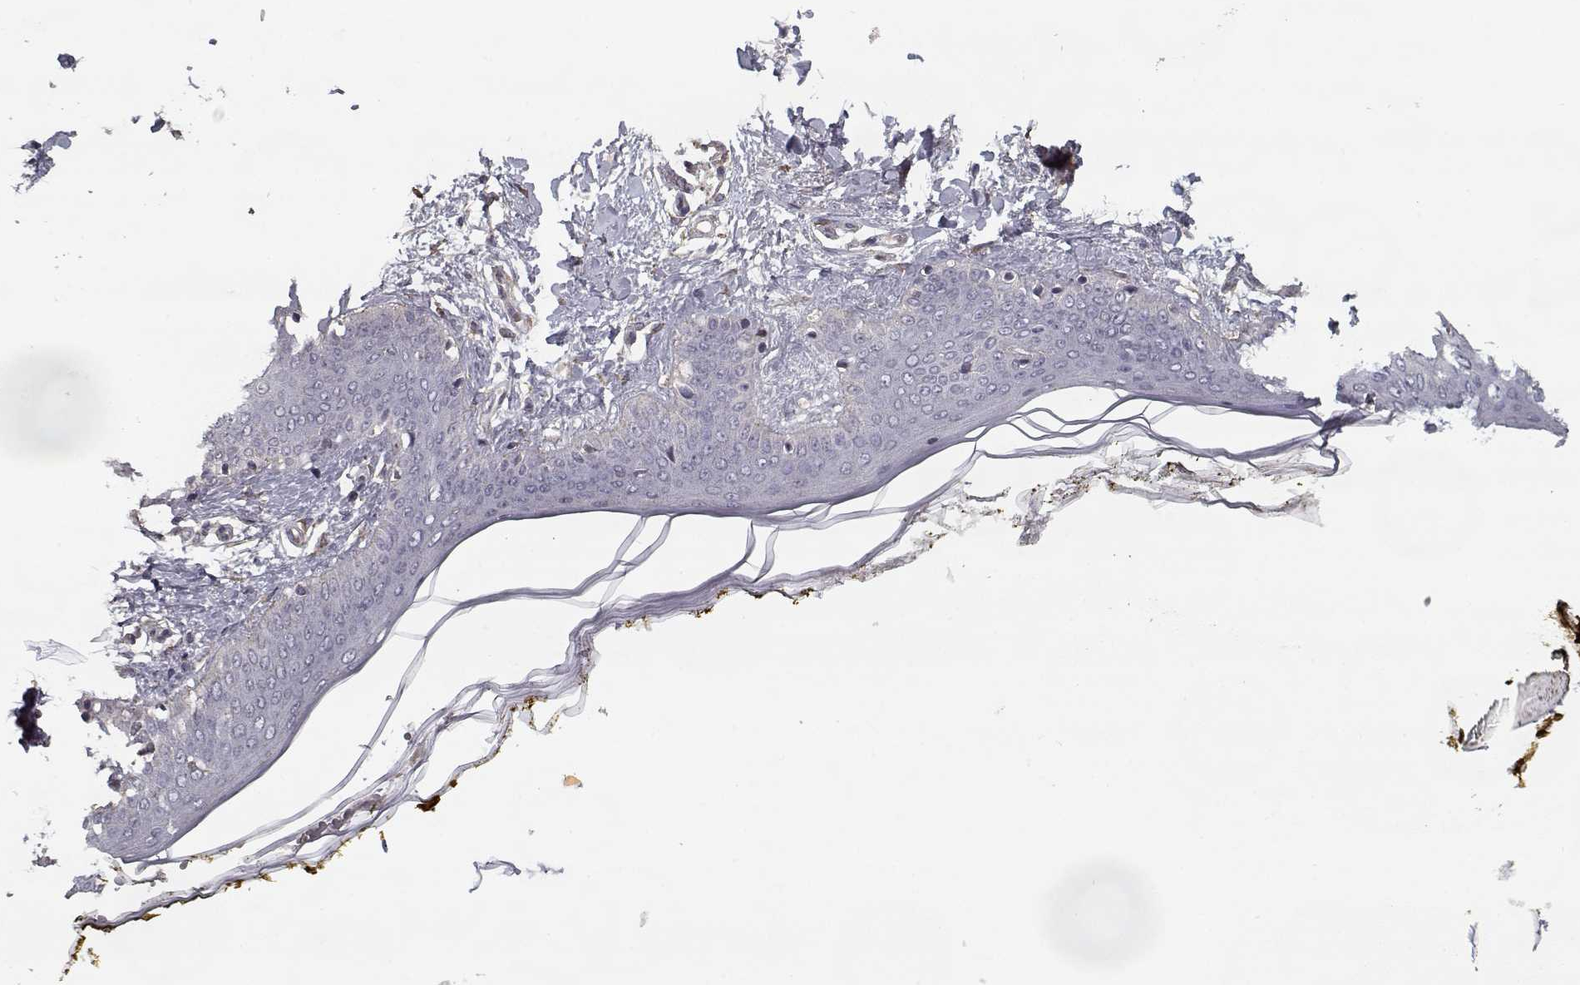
{"staining": {"intensity": "negative", "quantity": "none", "location": "none"}, "tissue": "skin", "cell_type": "Fibroblasts", "image_type": "normal", "snomed": [{"axis": "morphology", "description": "Normal tissue, NOS"}, {"axis": "topography", "description": "Skin"}], "caption": "Immunohistochemistry micrograph of unremarkable skin stained for a protein (brown), which displays no expression in fibroblasts.", "gene": "LAMA2", "patient": {"sex": "female", "age": 34}}